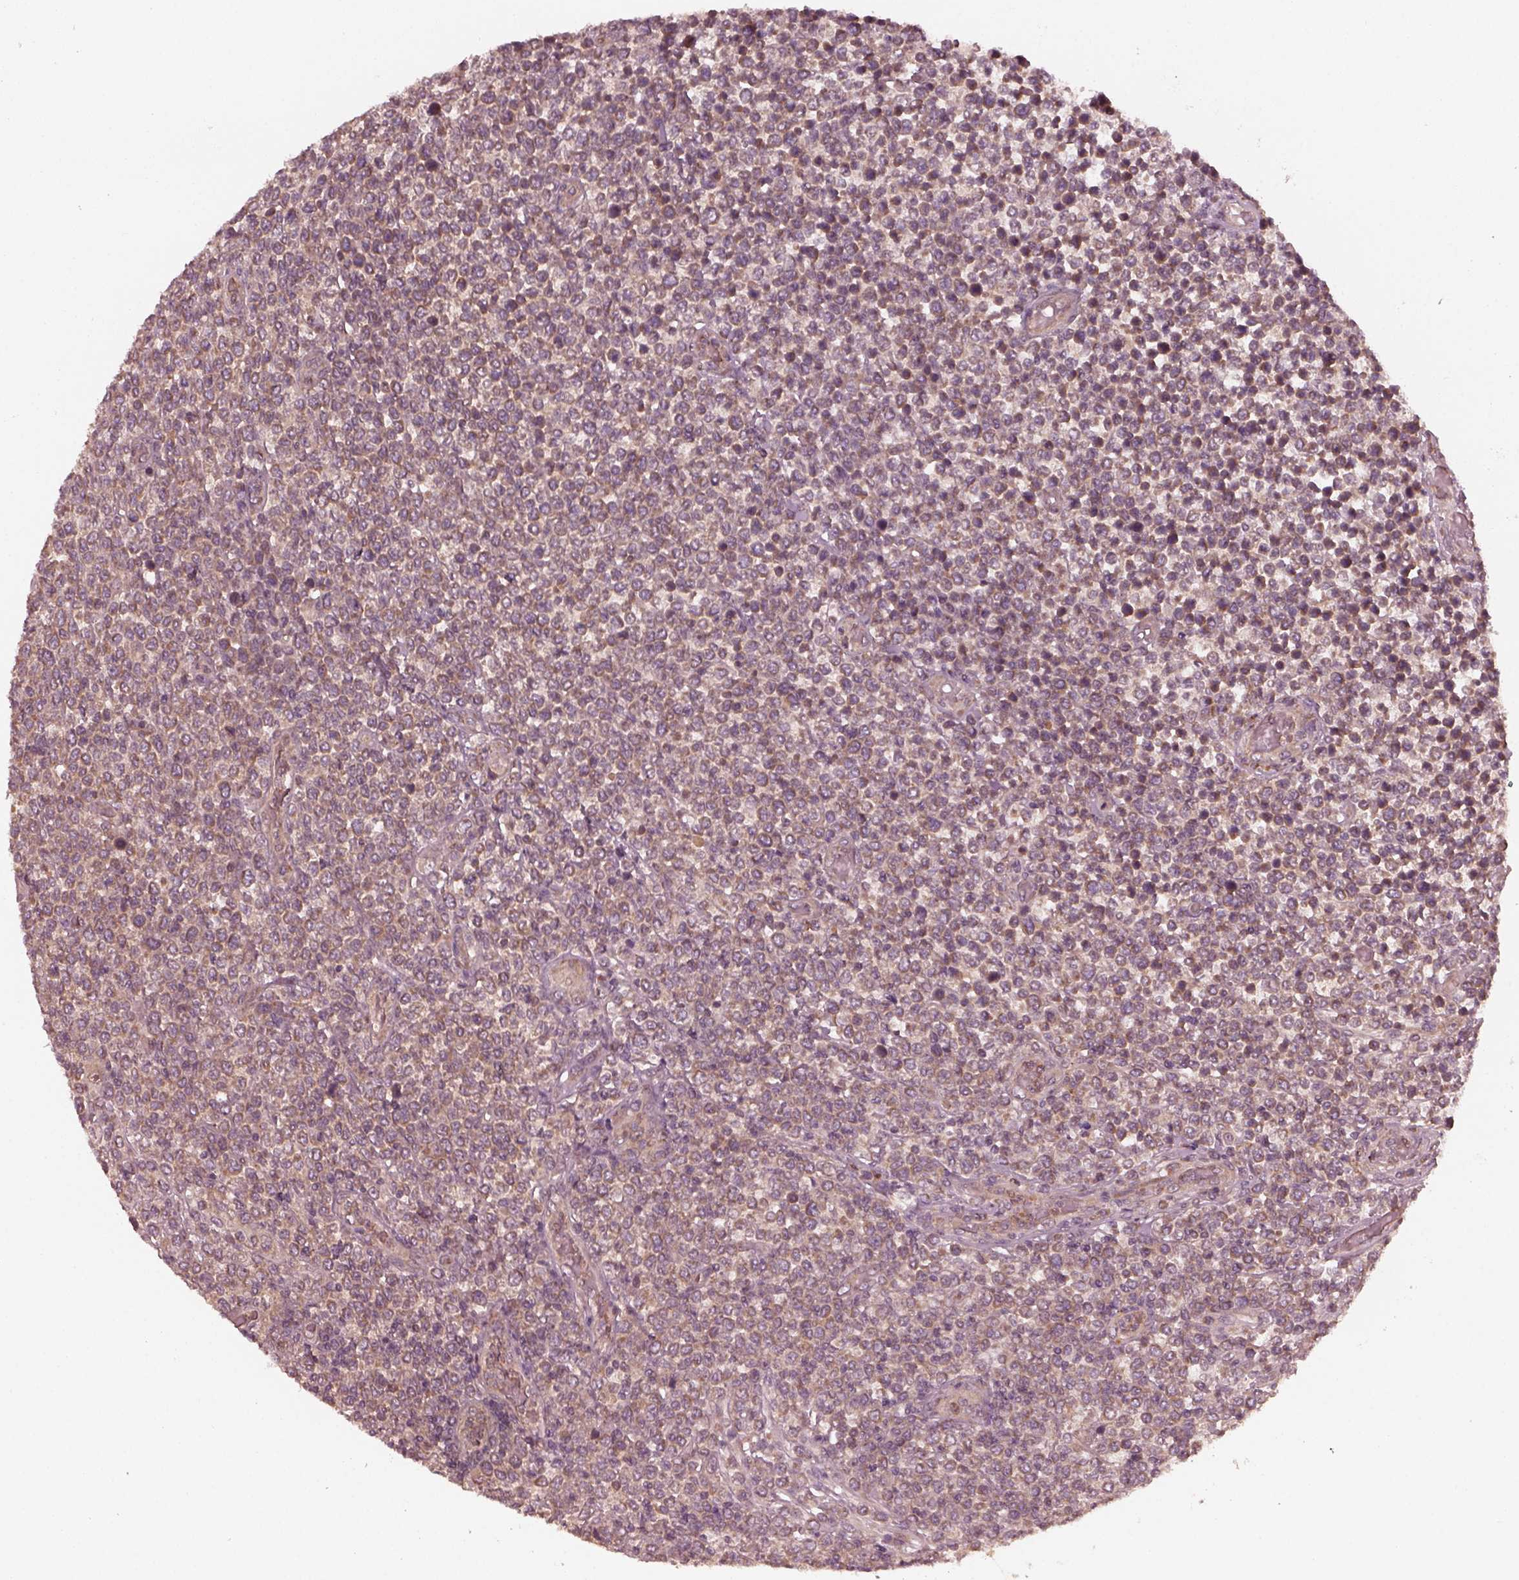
{"staining": {"intensity": "weak", "quantity": "25%-75%", "location": "cytoplasmic/membranous"}, "tissue": "lymphoma", "cell_type": "Tumor cells", "image_type": "cancer", "snomed": [{"axis": "morphology", "description": "Malignant lymphoma, non-Hodgkin's type, High grade"}, {"axis": "topography", "description": "Soft tissue"}], "caption": "Immunohistochemistry of human lymphoma shows low levels of weak cytoplasmic/membranous staining in about 25%-75% of tumor cells.", "gene": "FAF2", "patient": {"sex": "female", "age": 56}}